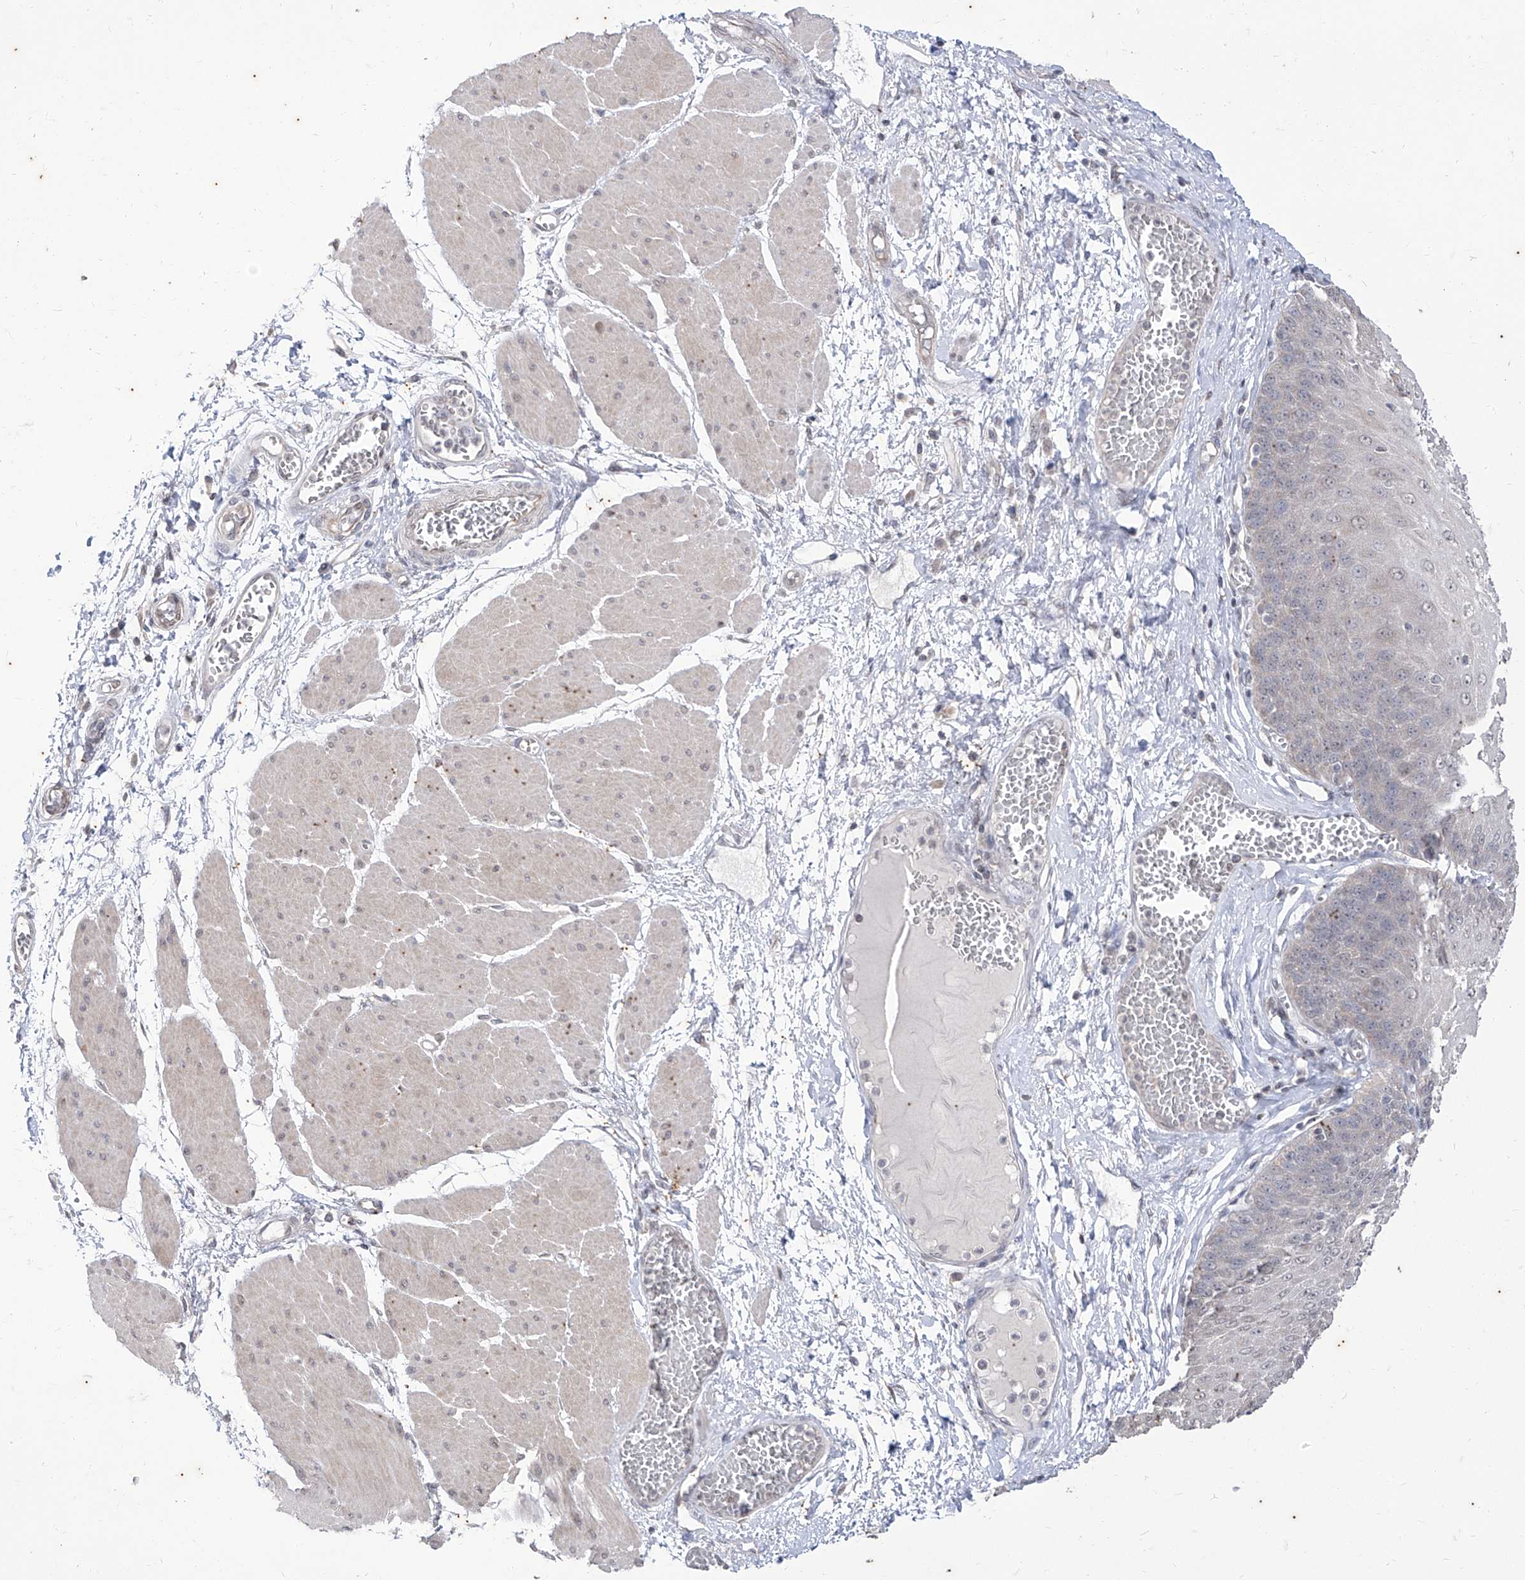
{"staining": {"intensity": "weak", "quantity": "25%-75%", "location": "cytoplasmic/membranous,nuclear"}, "tissue": "esophagus", "cell_type": "Squamous epithelial cells", "image_type": "normal", "snomed": [{"axis": "morphology", "description": "Normal tissue, NOS"}, {"axis": "topography", "description": "Esophagus"}], "caption": "Immunohistochemistry (IHC) (DAB) staining of normal human esophagus displays weak cytoplasmic/membranous,nuclear protein positivity in about 25%-75% of squamous epithelial cells. The protein of interest is stained brown, and the nuclei are stained in blue (DAB IHC with brightfield microscopy, high magnification).", "gene": "PHF20L1", "patient": {"sex": "male", "age": 60}}